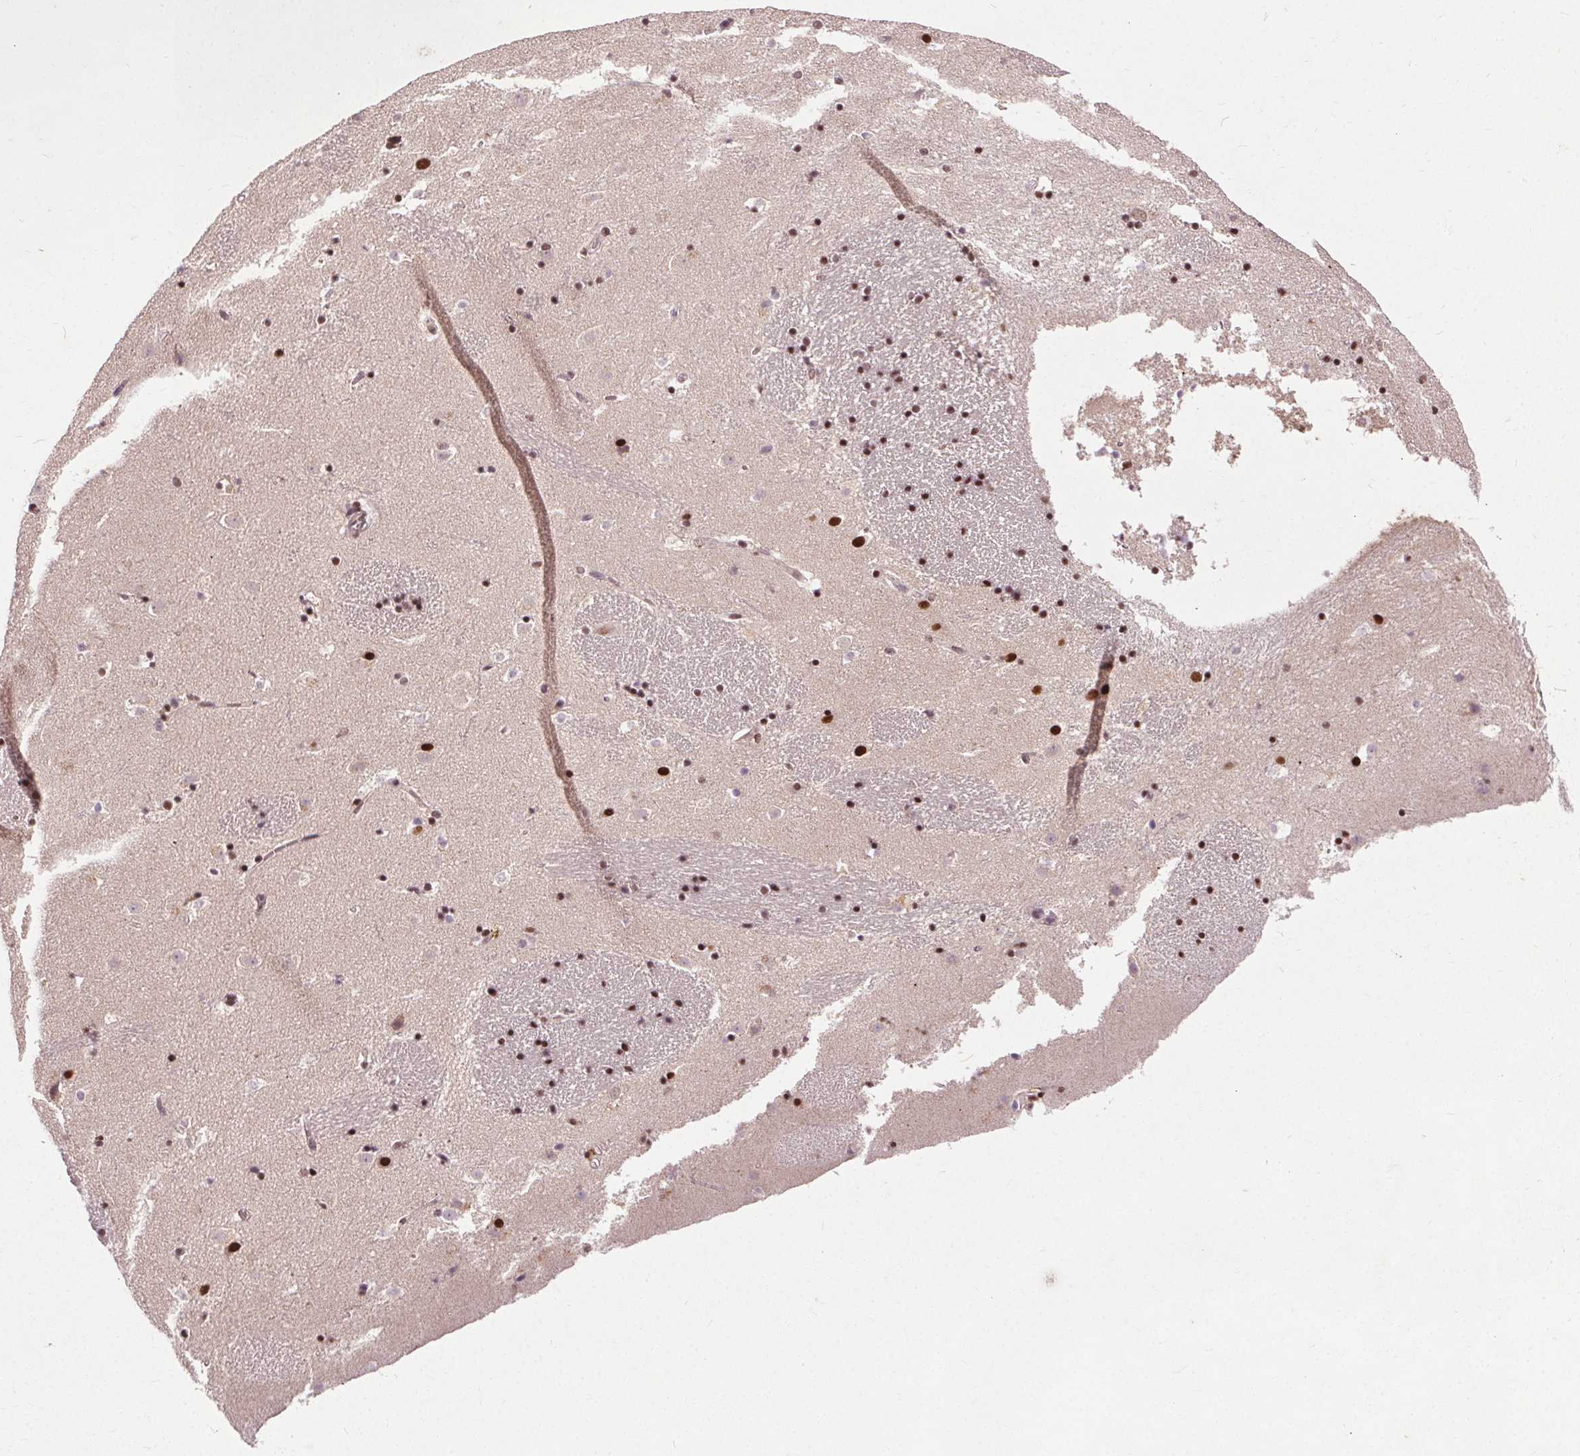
{"staining": {"intensity": "strong", "quantity": "25%-75%", "location": "nuclear"}, "tissue": "caudate", "cell_type": "Glial cells", "image_type": "normal", "snomed": [{"axis": "morphology", "description": "Normal tissue, NOS"}, {"axis": "topography", "description": "Lateral ventricle wall"}], "caption": "Immunohistochemistry (IHC) staining of unremarkable caudate, which reveals high levels of strong nuclear staining in approximately 25%-75% of glial cells indicating strong nuclear protein expression. The staining was performed using DAB (brown) for protein detection and nuclei were counterstained in hematoxylin (blue).", "gene": "MED6", "patient": {"sex": "male", "age": 37}}